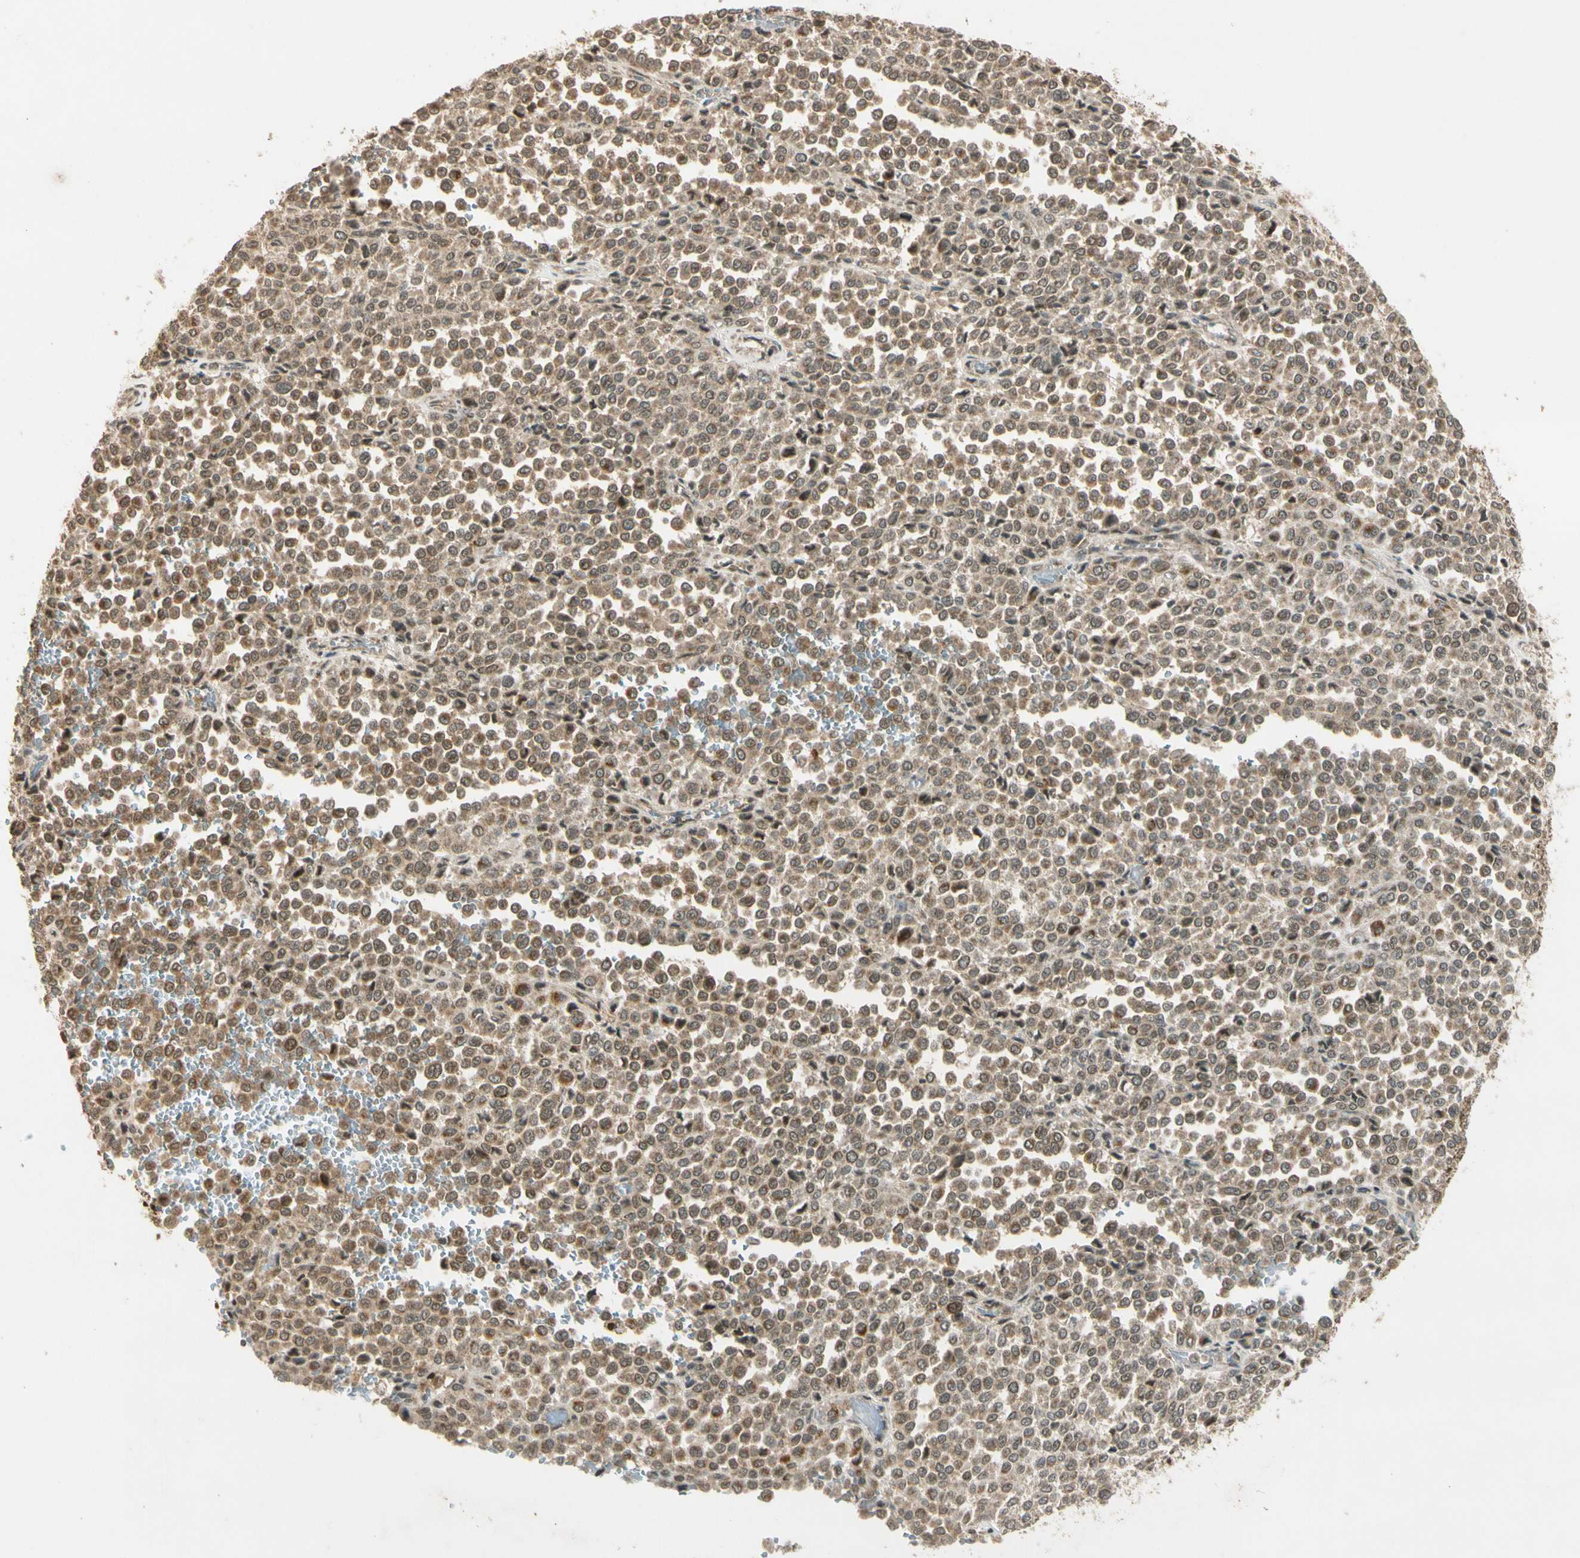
{"staining": {"intensity": "moderate", "quantity": ">75%", "location": "cytoplasmic/membranous,nuclear"}, "tissue": "melanoma", "cell_type": "Tumor cells", "image_type": "cancer", "snomed": [{"axis": "morphology", "description": "Malignant melanoma, Metastatic site"}, {"axis": "topography", "description": "Pancreas"}], "caption": "Melanoma tissue exhibits moderate cytoplasmic/membranous and nuclear positivity in approximately >75% of tumor cells, visualized by immunohistochemistry.", "gene": "ZNF135", "patient": {"sex": "female", "age": 30}}